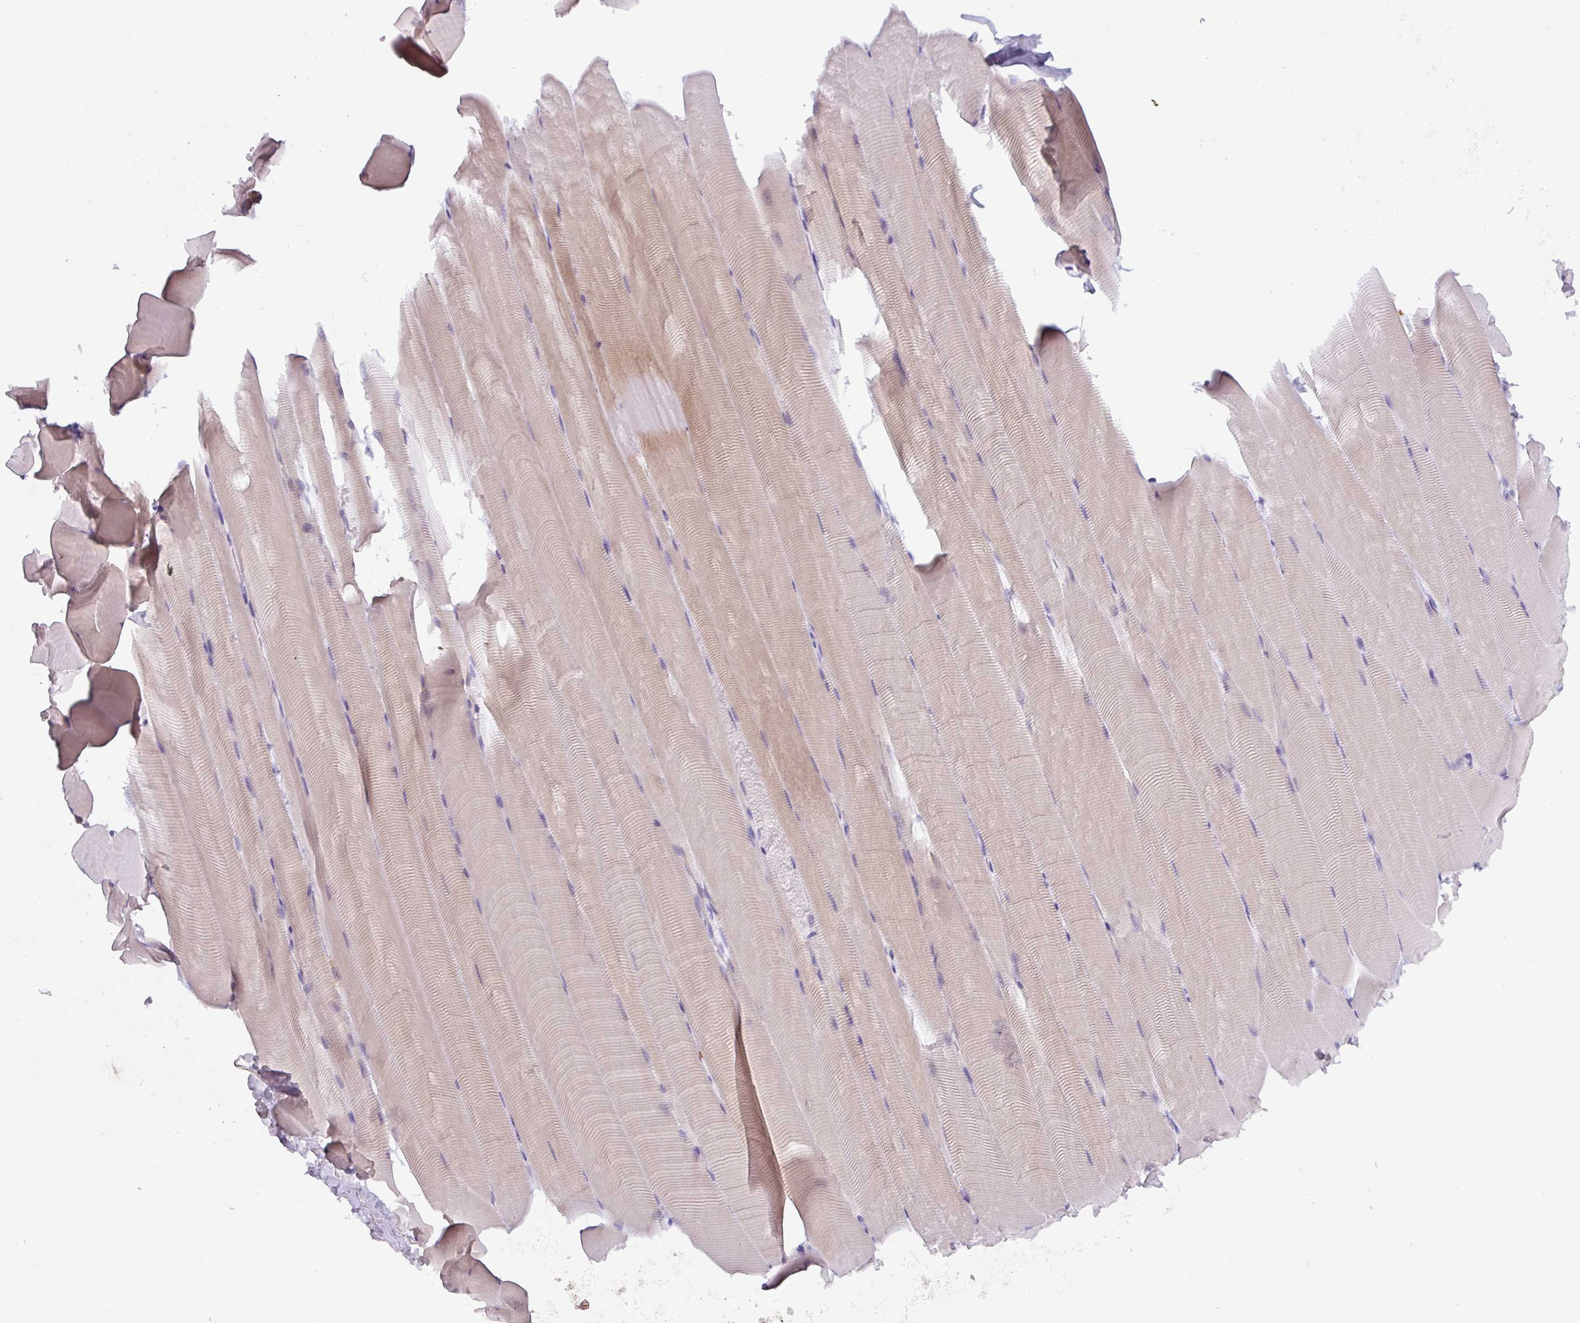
{"staining": {"intensity": "moderate", "quantity": "25%-75%", "location": "cytoplasmic/membranous"}, "tissue": "skeletal muscle", "cell_type": "Myocytes", "image_type": "normal", "snomed": [{"axis": "morphology", "description": "Normal tissue, NOS"}, {"axis": "topography", "description": "Skeletal muscle"}], "caption": "Unremarkable skeletal muscle displays moderate cytoplasmic/membranous positivity in about 25%-75% of myocytes, visualized by immunohistochemistry.", "gene": "ADGRE1", "patient": {"sex": "male", "age": 25}}